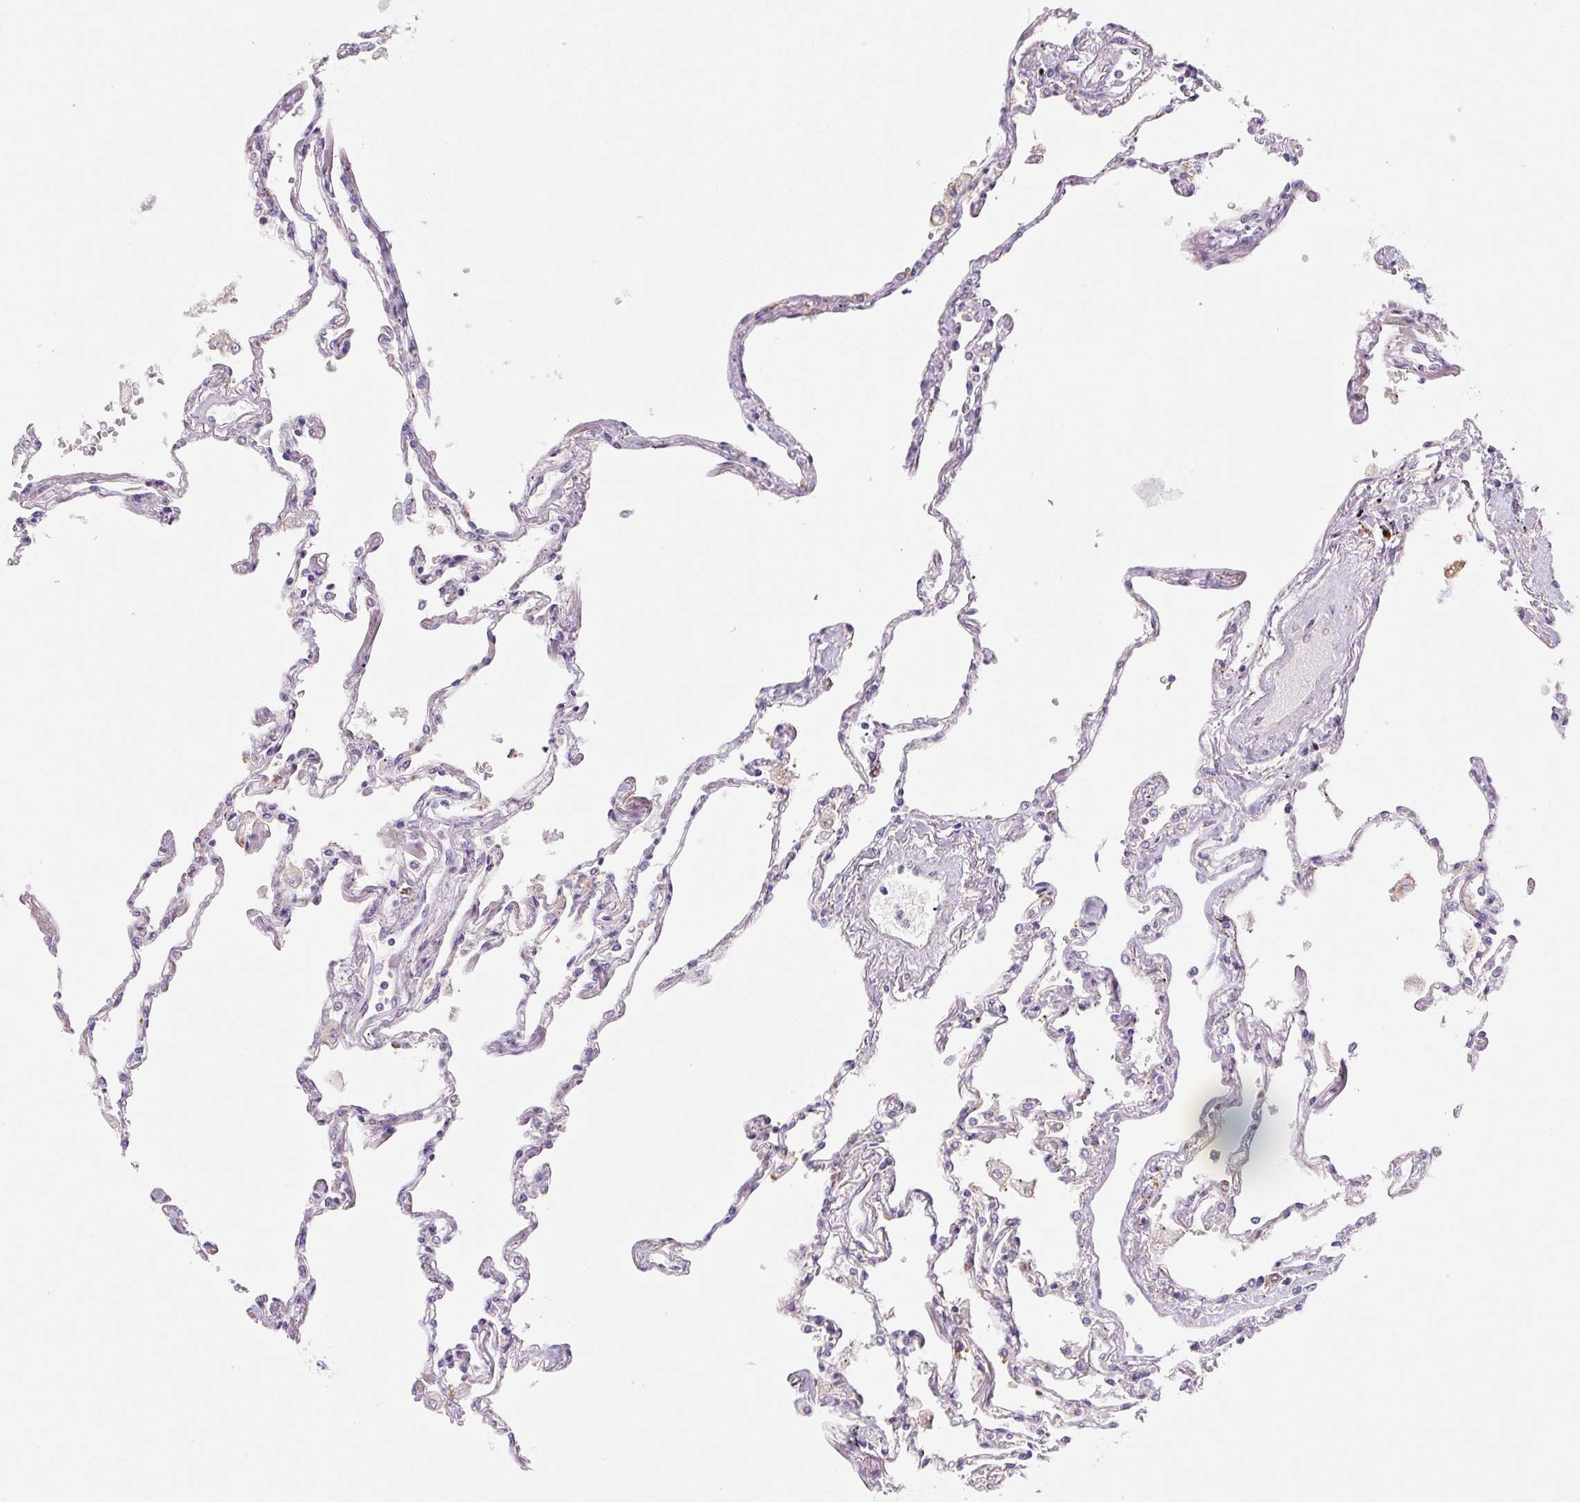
{"staining": {"intensity": "strong", "quantity": "<25%", "location": "cytoplasmic/membranous"}, "tissue": "lung", "cell_type": "Alveolar cells", "image_type": "normal", "snomed": [{"axis": "morphology", "description": "Normal tissue, NOS"}, {"axis": "topography", "description": "Lung"}], "caption": "Alveolar cells show medium levels of strong cytoplasmic/membranous positivity in about <25% of cells in normal lung. The protein of interest is shown in brown color, while the nuclei are stained blue.", "gene": "DISP3", "patient": {"sex": "female", "age": 67}}